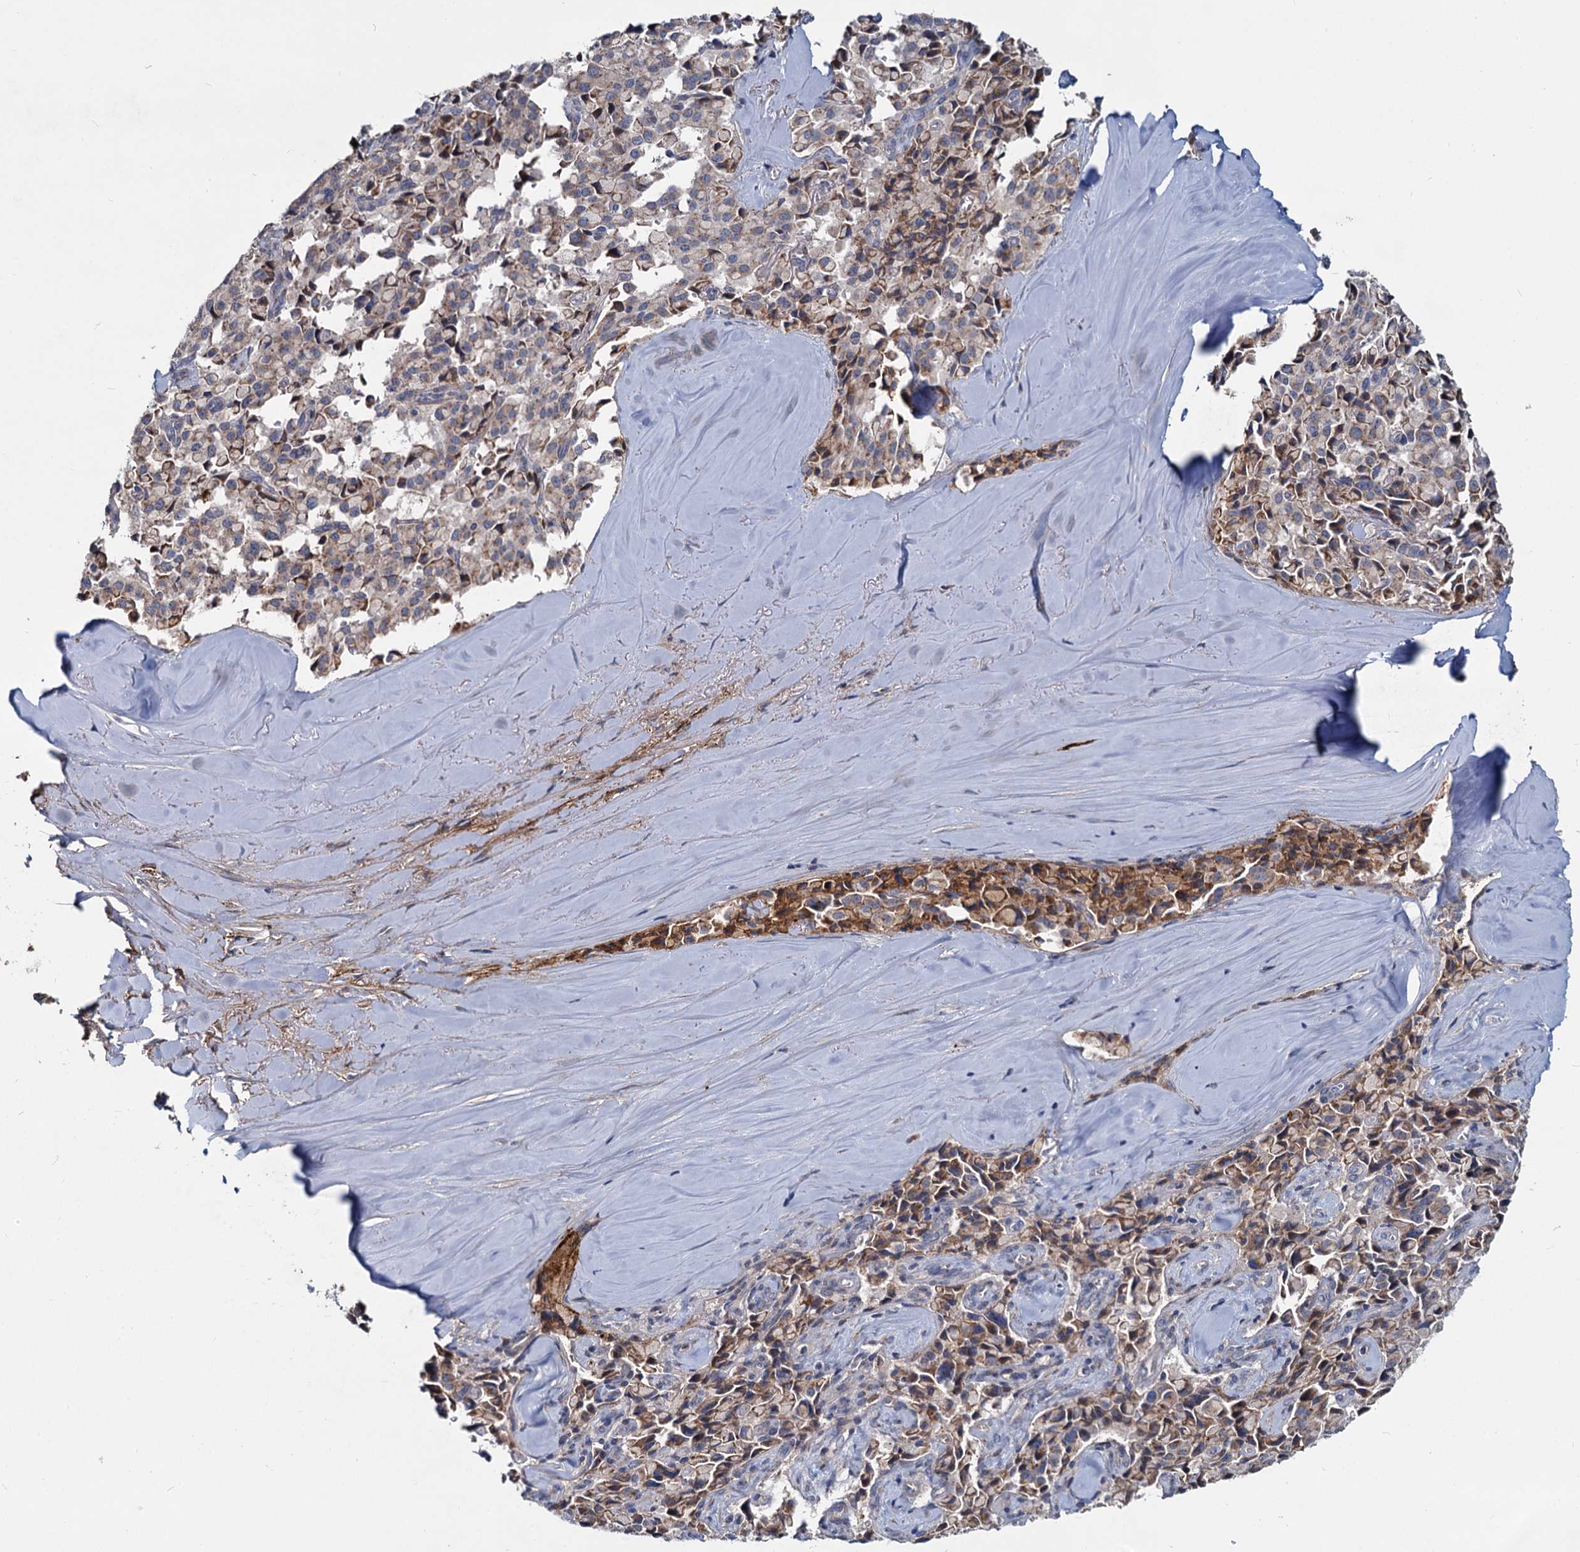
{"staining": {"intensity": "weak", "quantity": ">75%", "location": "cytoplasmic/membranous"}, "tissue": "pancreatic cancer", "cell_type": "Tumor cells", "image_type": "cancer", "snomed": [{"axis": "morphology", "description": "Adenocarcinoma, NOS"}, {"axis": "topography", "description": "Pancreas"}], "caption": "Adenocarcinoma (pancreatic) tissue demonstrates weak cytoplasmic/membranous staining in about >75% of tumor cells", "gene": "DCUN1D2", "patient": {"sex": "male", "age": 65}}